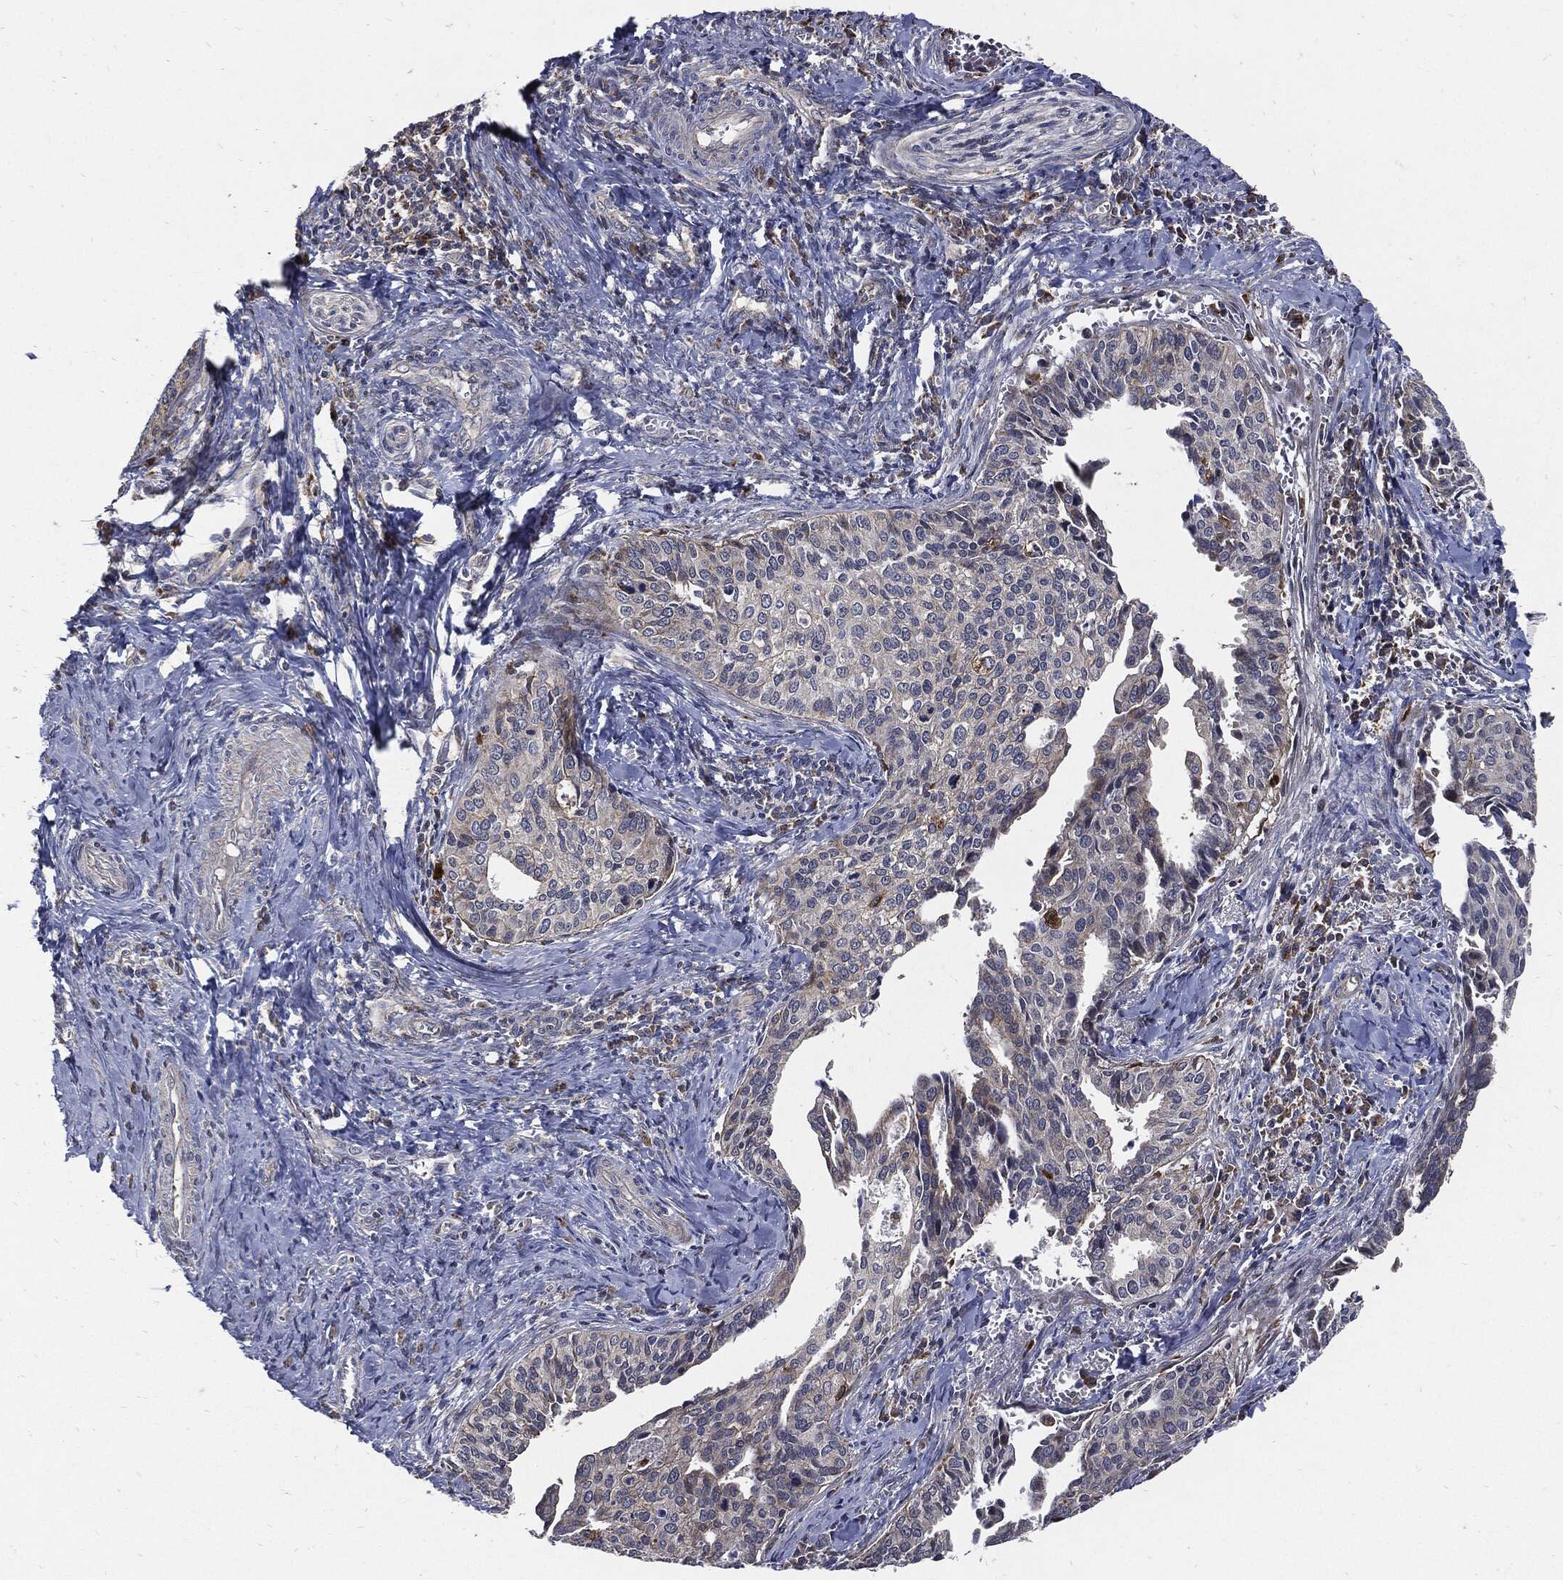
{"staining": {"intensity": "negative", "quantity": "none", "location": "none"}, "tissue": "cervical cancer", "cell_type": "Tumor cells", "image_type": "cancer", "snomed": [{"axis": "morphology", "description": "Squamous cell carcinoma, NOS"}, {"axis": "topography", "description": "Cervix"}], "caption": "An immunohistochemistry photomicrograph of cervical cancer is shown. There is no staining in tumor cells of cervical cancer.", "gene": "SLC31A2", "patient": {"sex": "female", "age": 29}}